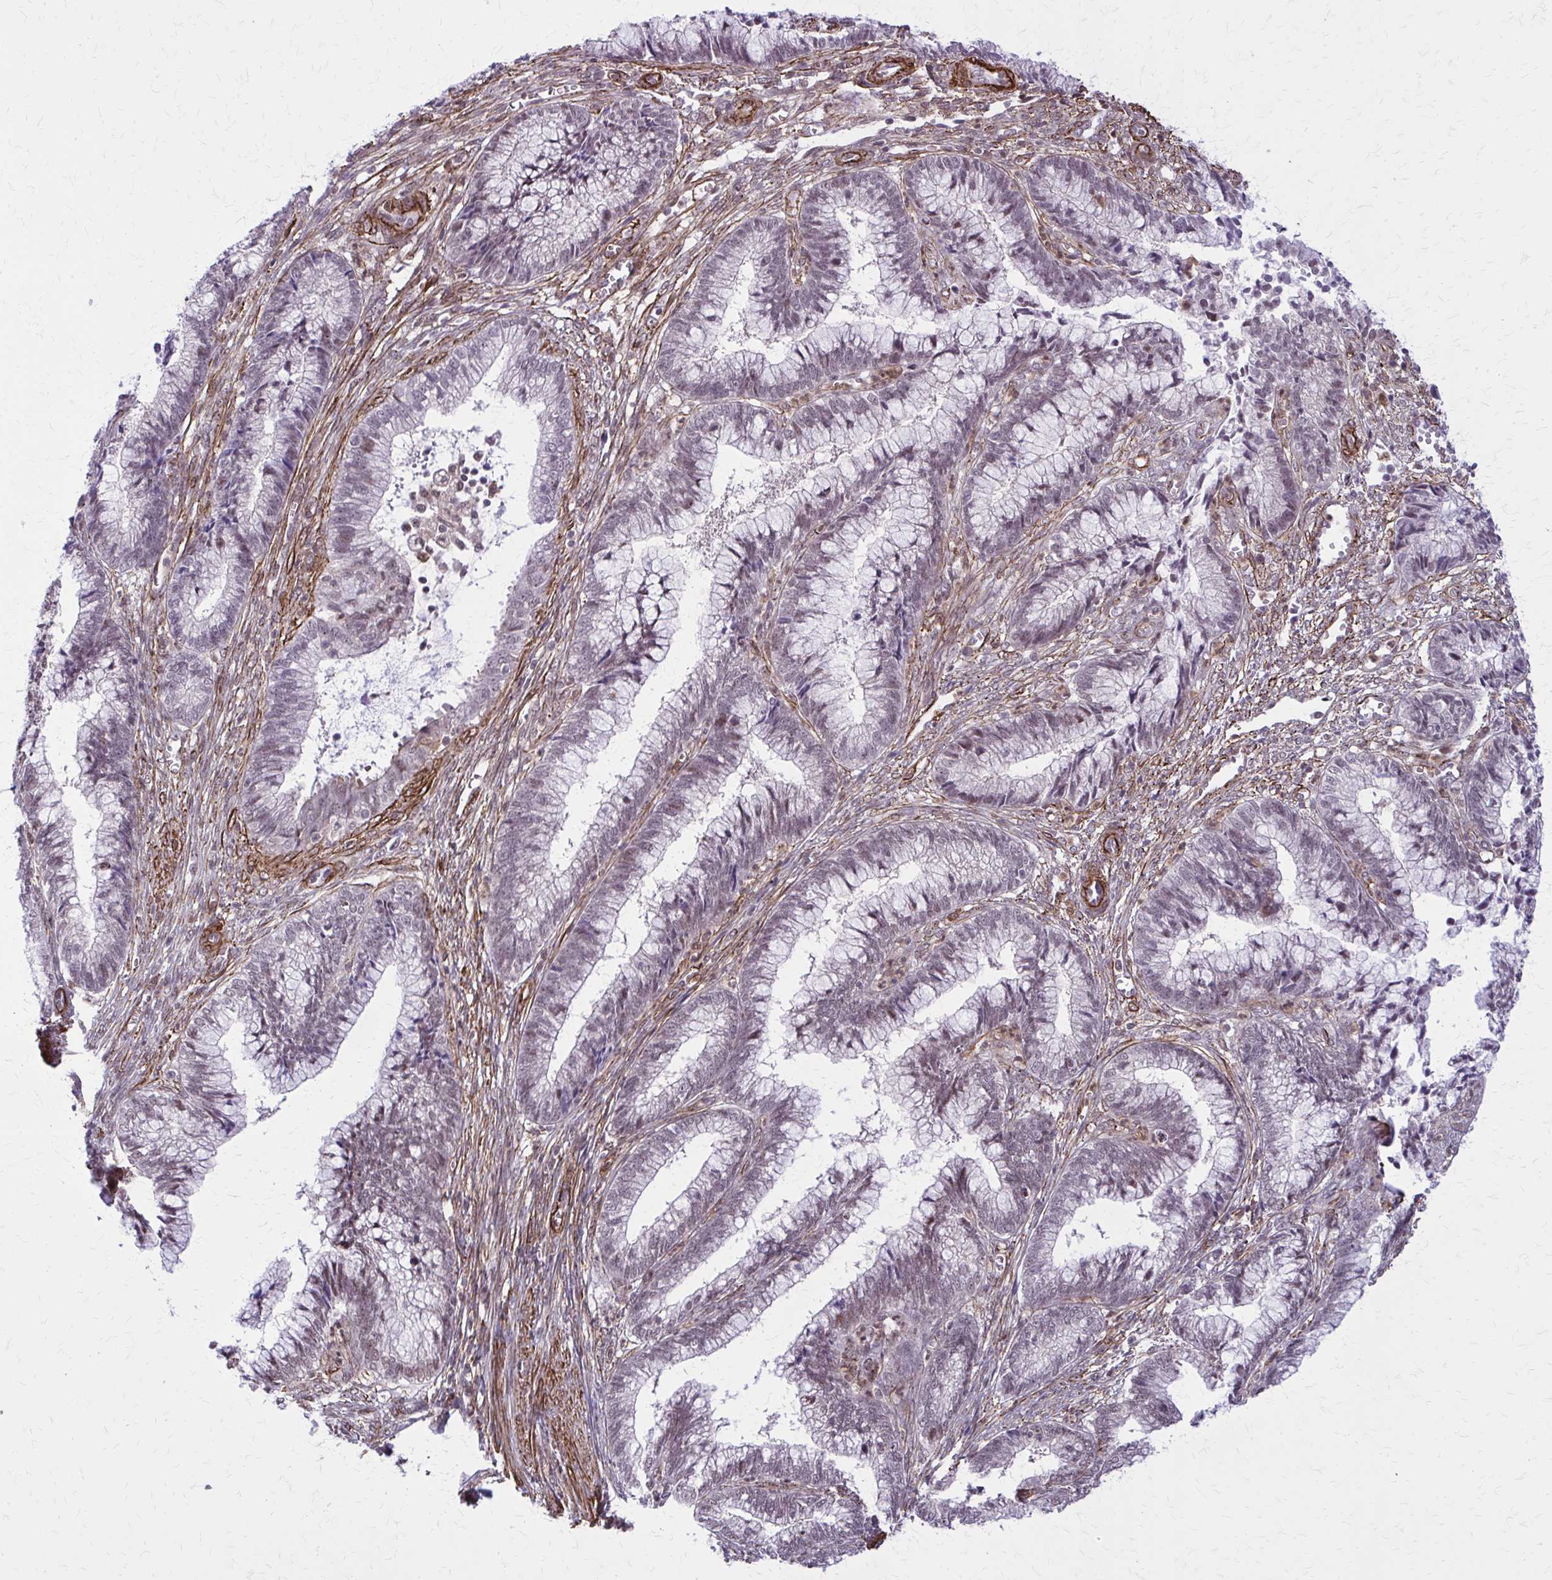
{"staining": {"intensity": "weak", "quantity": "25%-75%", "location": "nuclear"}, "tissue": "cervical cancer", "cell_type": "Tumor cells", "image_type": "cancer", "snomed": [{"axis": "morphology", "description": "Adenocarcinoma, NOS"}, {"axis": "topography", "description": "Cervix"}], "caption": "Immunohistochemical staining of human cervical cancer (adenocarcinoma) displays weak nuclear protein expression in approximately 25%-75% of tumor cells.", "gene": "NRBF2", "patient": {"sex": "female", "age": 44}}